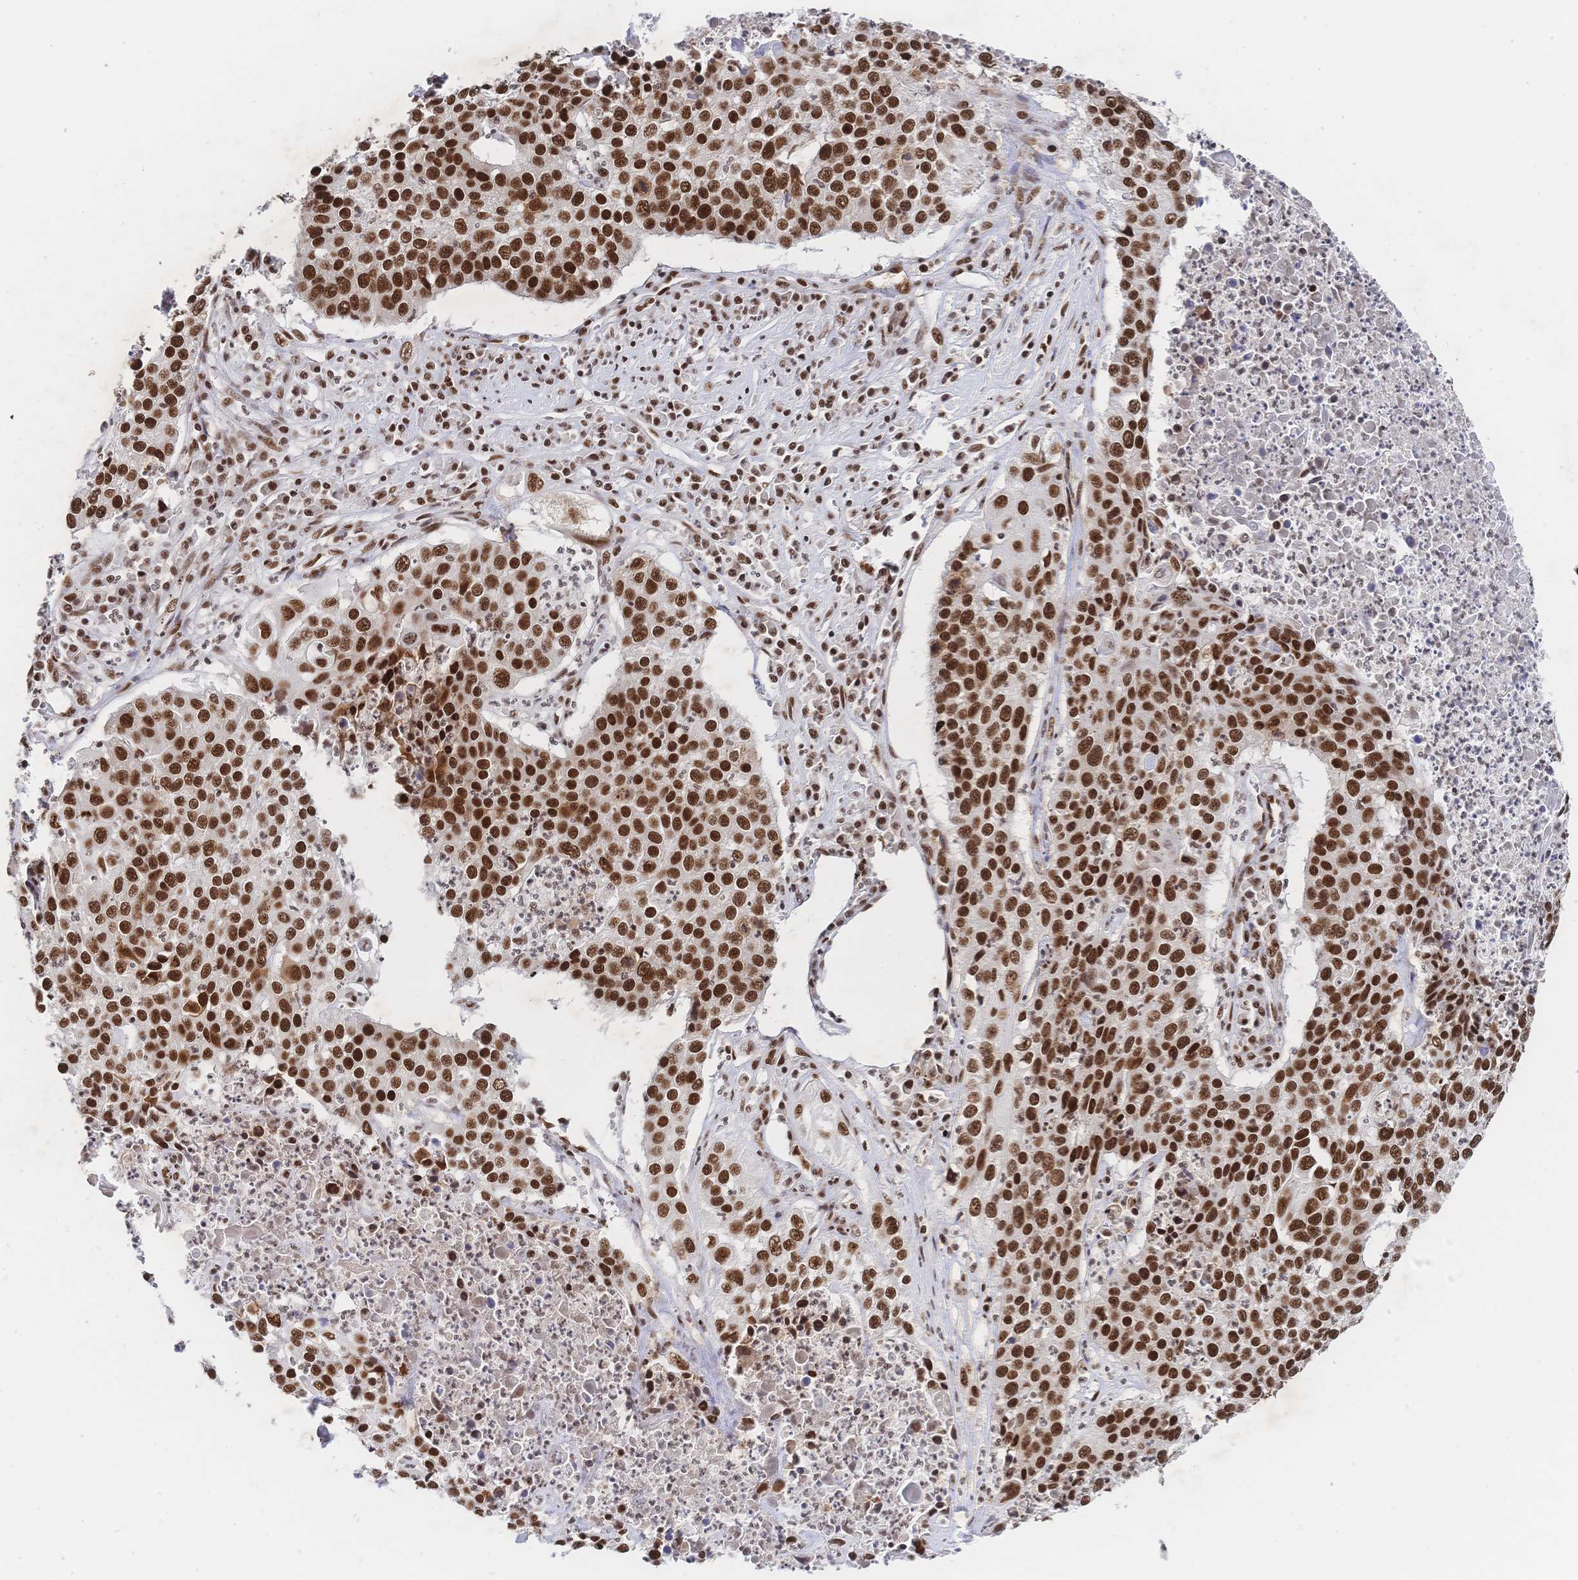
{"staining": {"intensity": "strong", "quantity": ">75%", "location": "nuclear"}, "tissue": "lung cancer", "cell_type": "Tumor cells", "image_type": "cancer", "snomed": [{"axis": "morphology", "description": "Squamous cell carcinoma, NOS"}, {"axis": "morphology", "description": "Squamous cell carcinoma, metastatic, NOS"}, {"axis": "topography", "description": "Lung"}, {"axis": "topography", "description": "Pleura, NOS"}], "caption": "Immunohistochemical staining of metastatic squamous cell carcinoma (lung) displays strong nuclear protein expression in approximately >75% of tumor cells.", "gene": "SRSF1", "patient": {"sex": "male", "age": 72}}